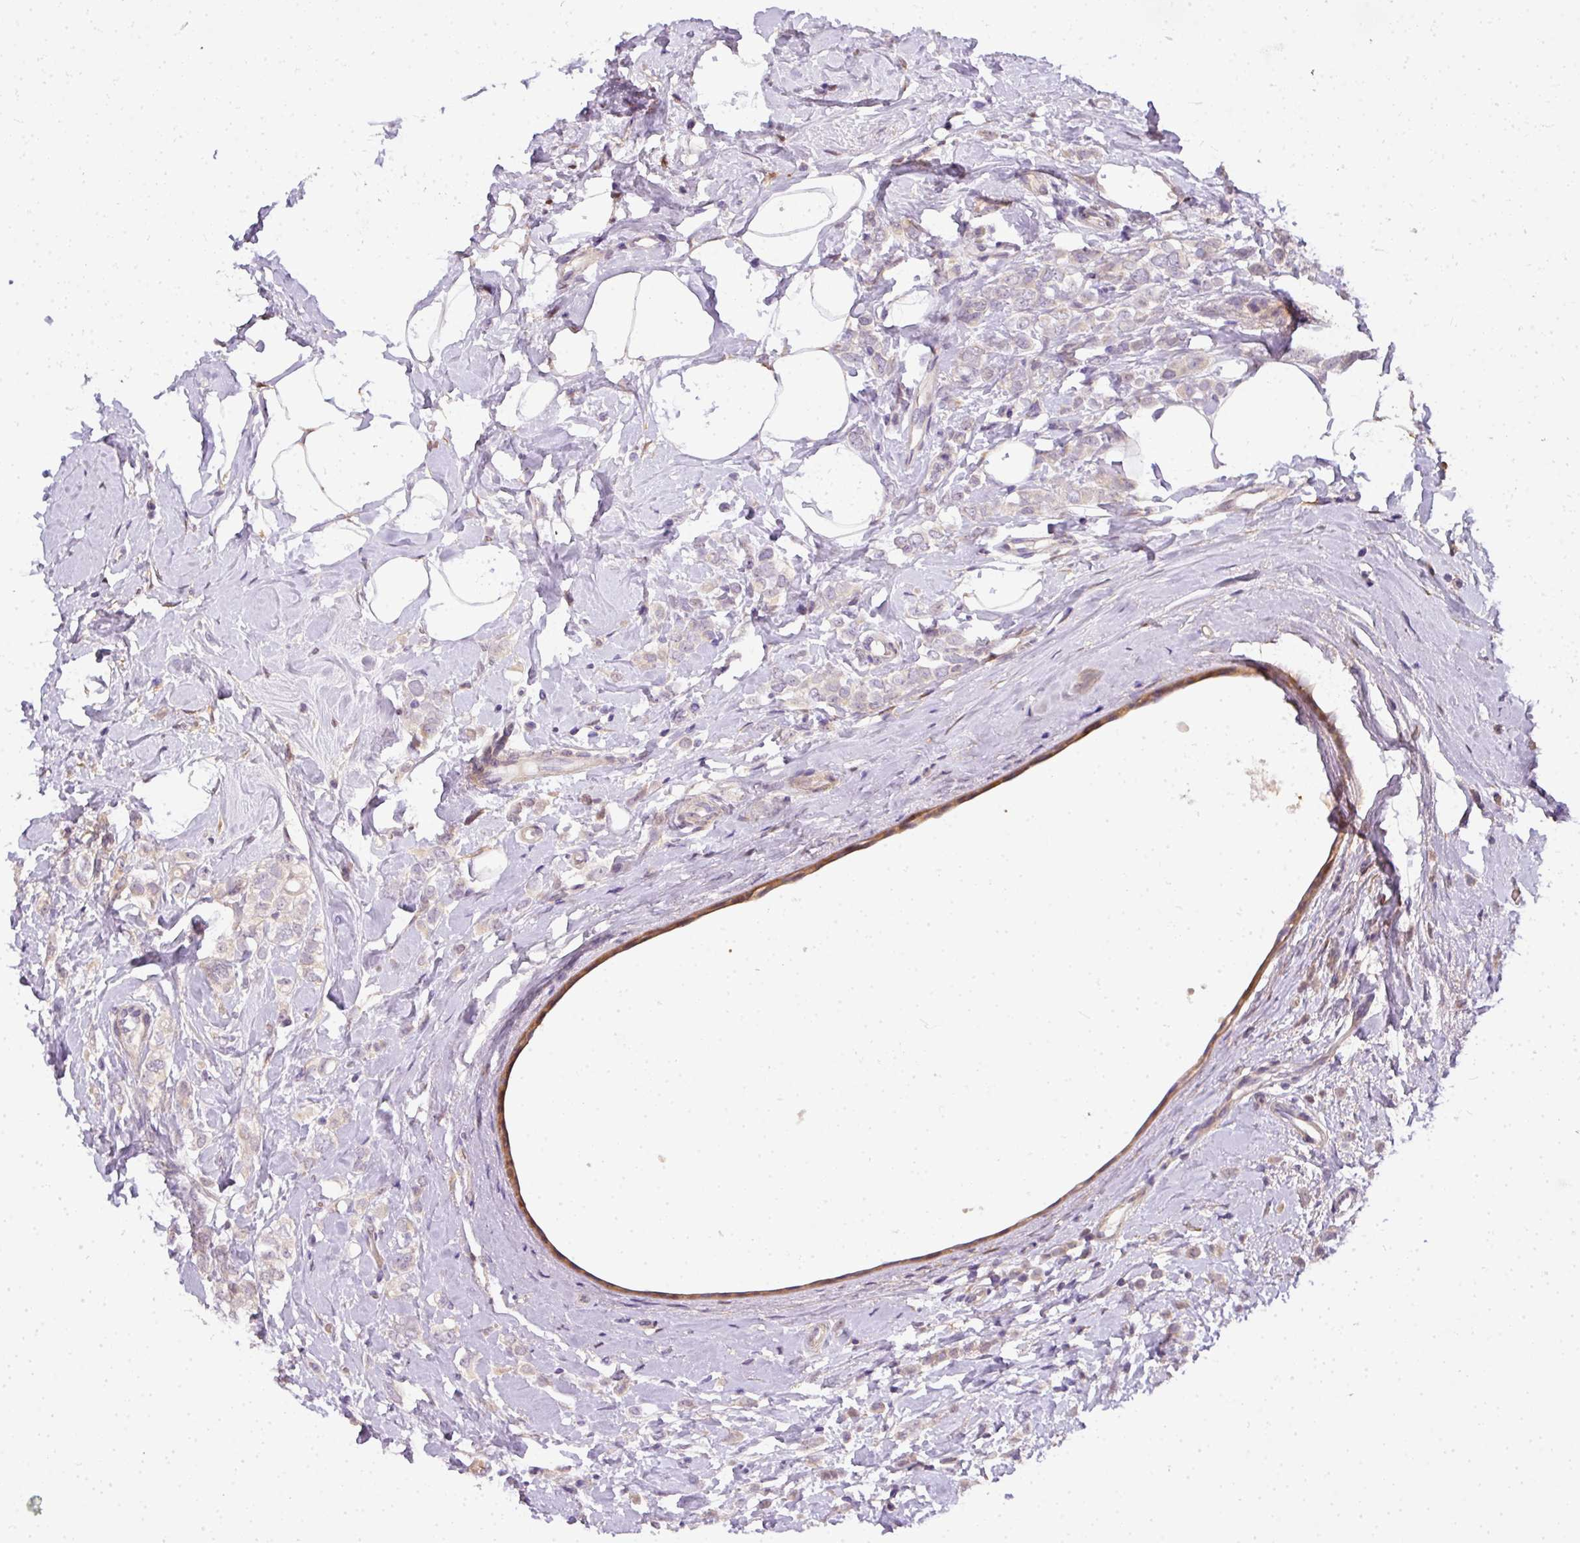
{"staining": {"intensity": "weak", "quantity": "<25%", "location": "cytoplasmic/membranous"}, "tissue": "breast cancer", "cell_type": "Tumor cells", "image_type": "cancer", "snomed": [{"axis": "morphology", "description": "Lobular carcinoma"}, {"axis": "topography", "description": "Breast"}], "caption": "An immunohistochemistry (IHC) photomicrograph of breast cancer is shown. There is no staining in tumor cells of breast cancer.", "gene": "ADH5", "patient": {"sex": "female", "age": 47}}